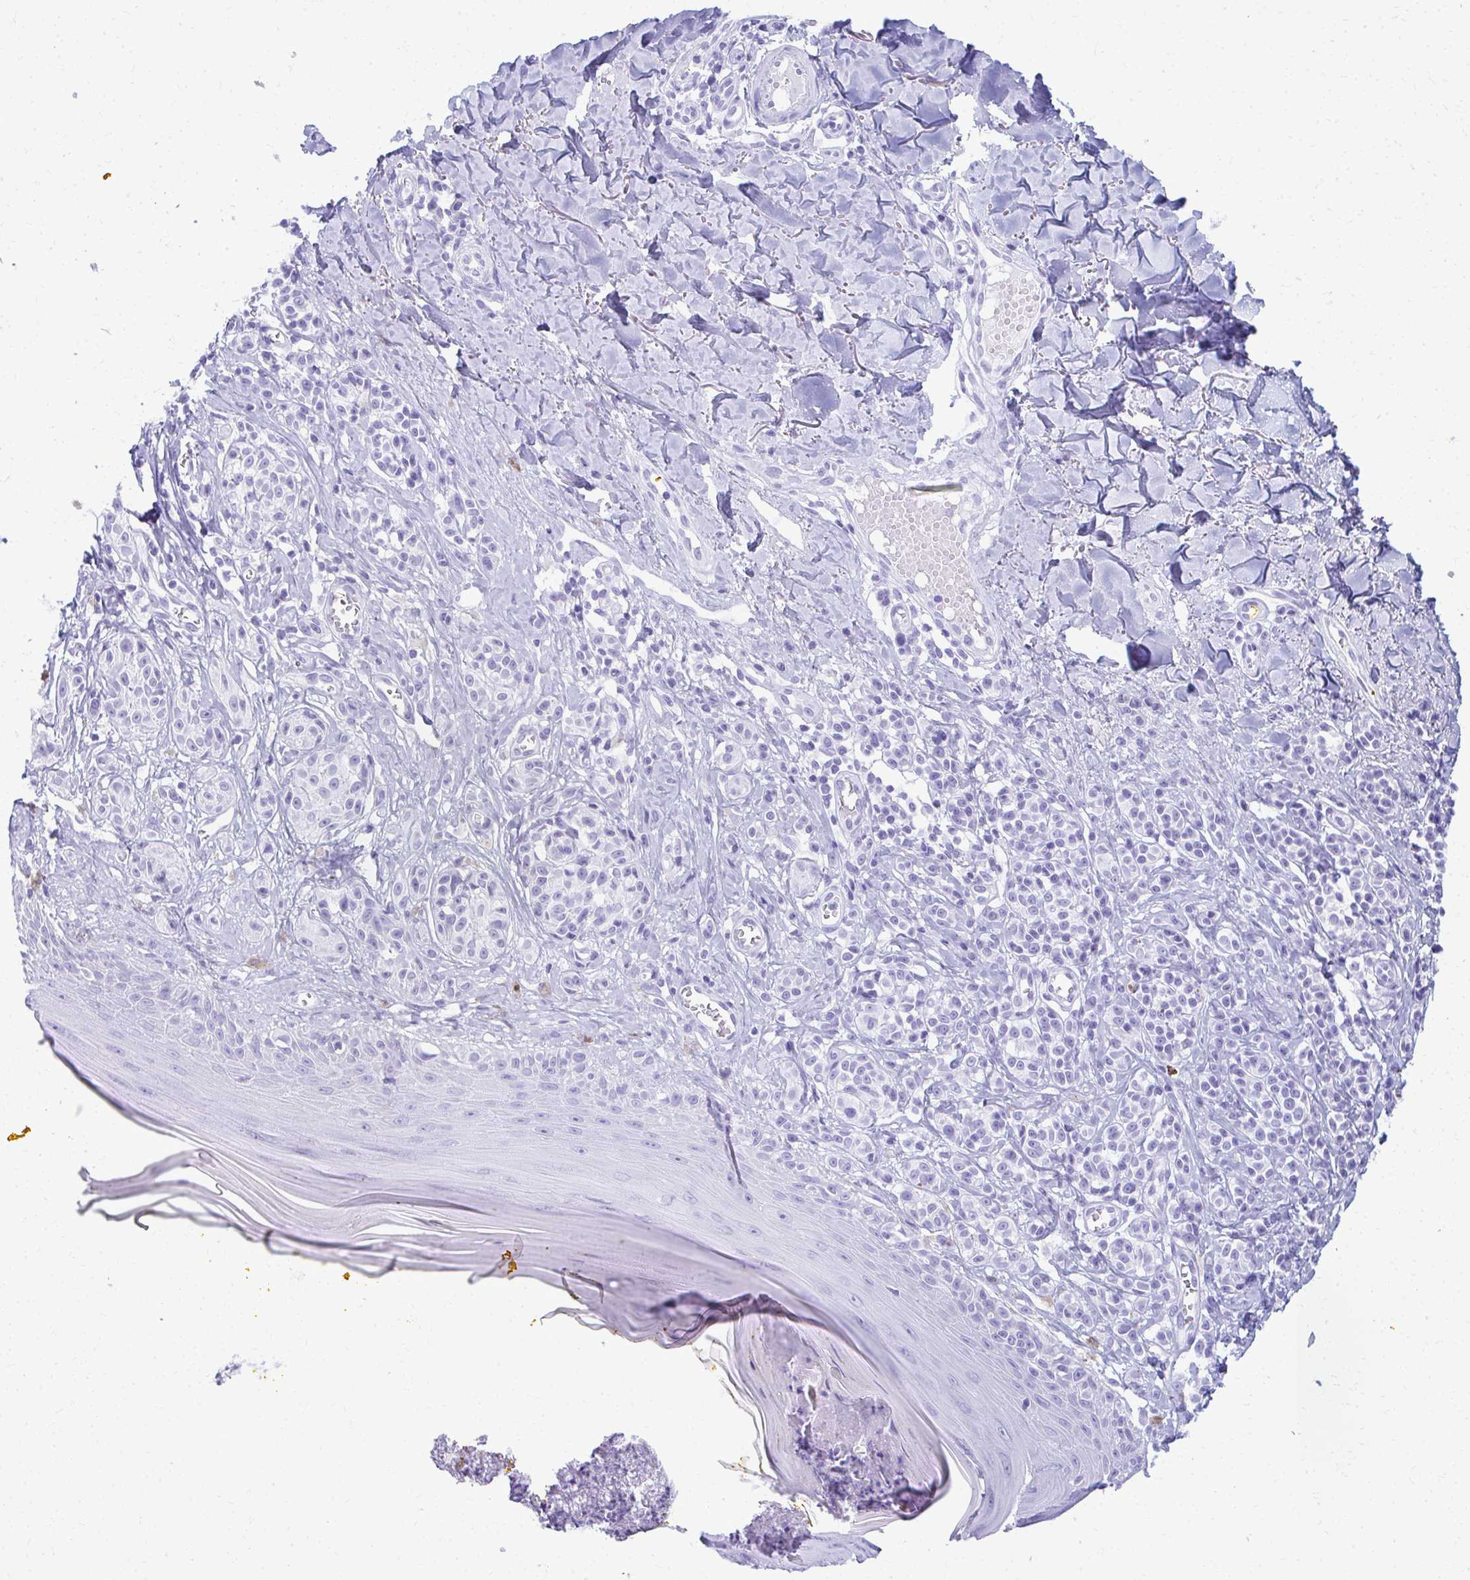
{"staining": {"intensity": "negative", "quantity": "none", "location": "none"}, "tissue": "melanoma", "cell_type": "Tumor cells", "image_type": "cancer", "snomed": [{"axis": "morphology", "description": "Malignant melanoma, NOS"}, {"axis": "topography", "description": "Skin"}], "caption": "A micrograph of melanoma stained for a protein reveals no brown staining in tumor cells.", "gene": "MAF1", "patient": {"sex": "male", "age": 74}}